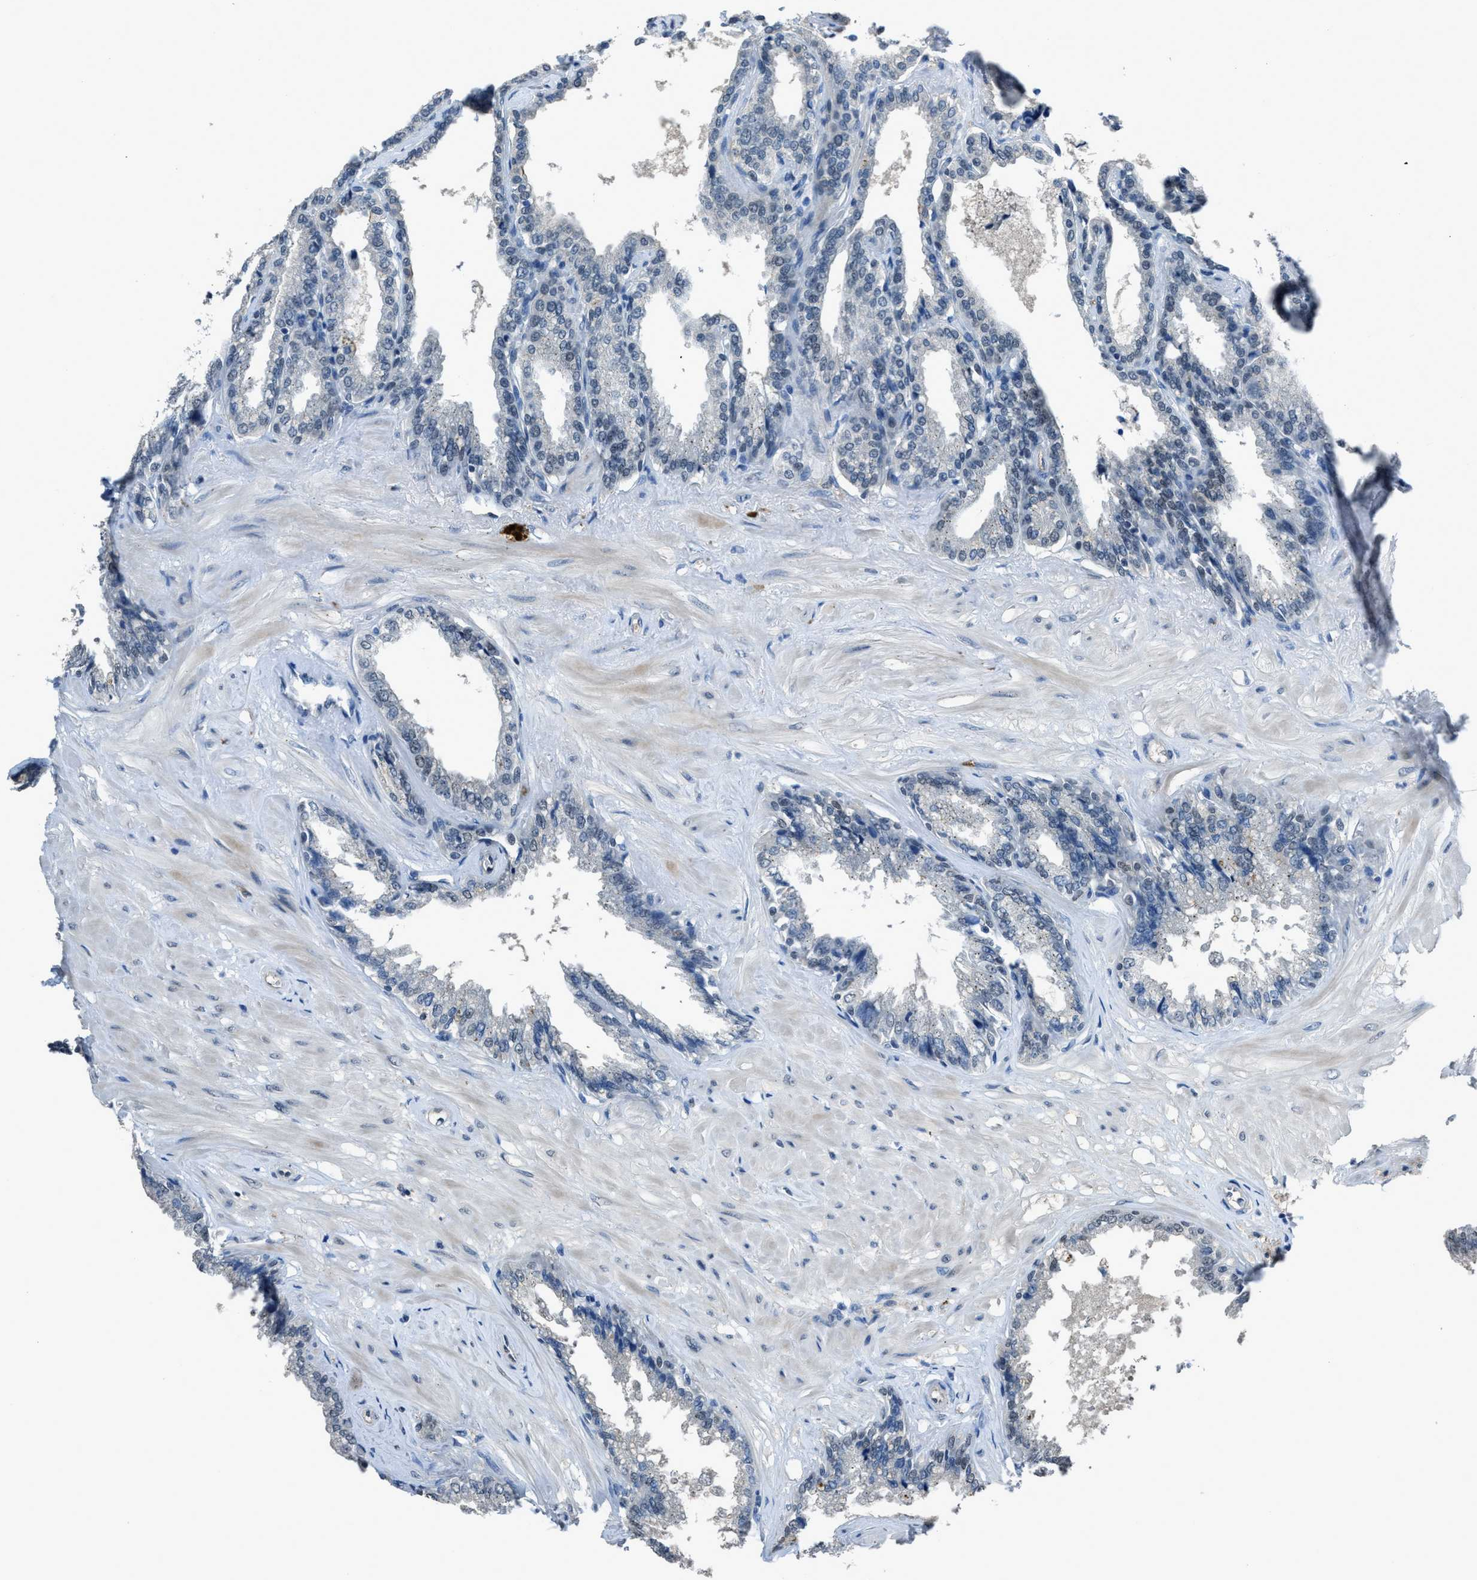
{"staining": {"intensity": "negative", "quantity": "none", "location": "none"}, "tissue": "seminal vesicle", "cell_type": "Glandular cells", "image_type": "normal", "snomed": [{"axis": "morphology", "description": "Normal tissue, NOS"}, {"axis": "topography", "description": "Seminal veicle"}], "caption": "High magnification brightfield microscopy of benign seminal vesicle stained with DAB (3,3'-diaminobenzidine) (brown) and counterstained with hematoxylin (blue): glandular cells show no significant staining.", "gene": "DUSP19", "patient": {"sex": "male", "age": 46}}